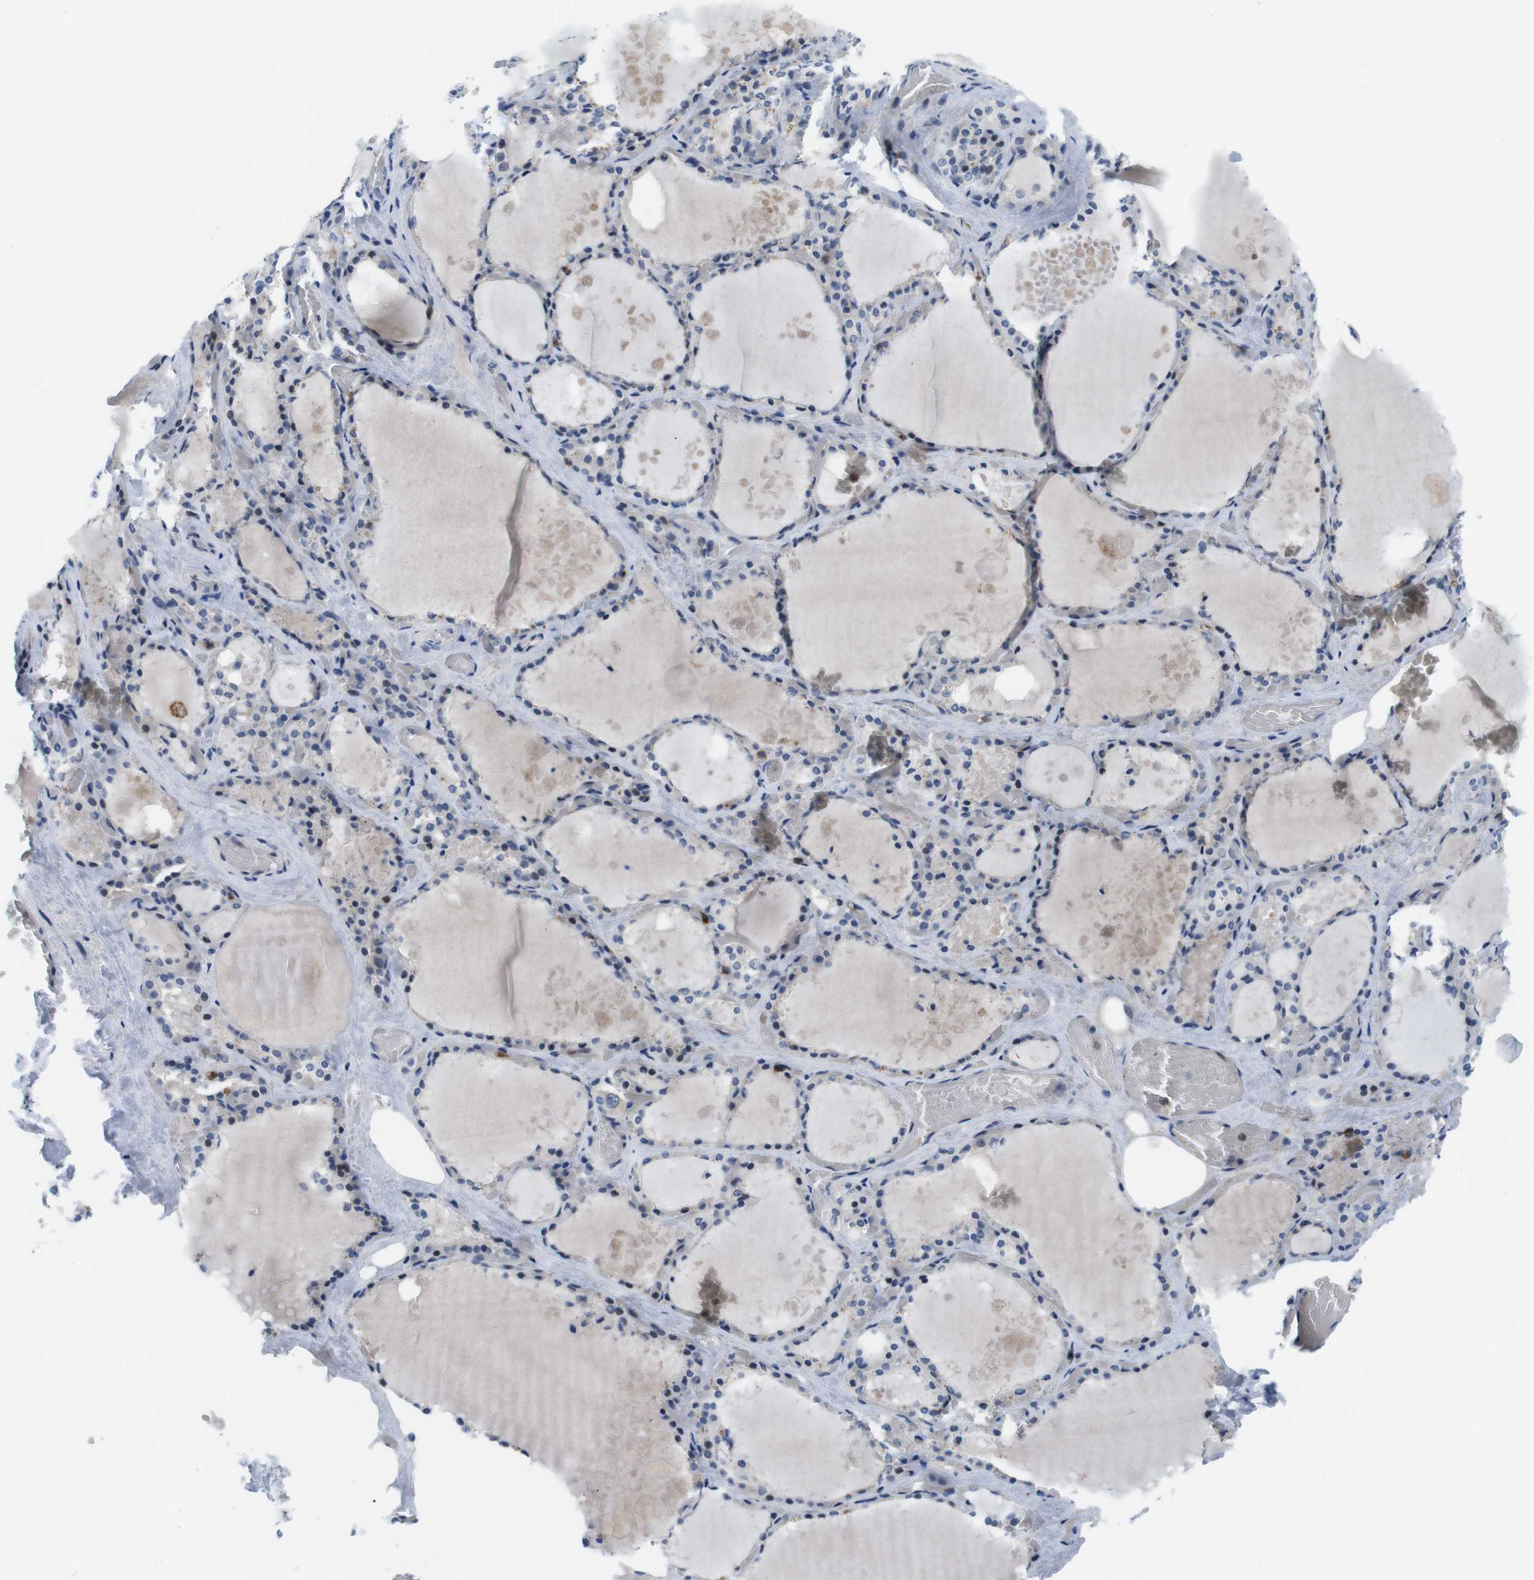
{"staining": {"intensity": "weak", "quantity": "<25%", "location": "cytoplasmic/membranous"}, "tissue": "thyroid gland", "cell_type": "Glandular cells", "image_type": "normal", "snomed": [{"axis": "morphology", "description": "Normal tissue, NOS"}, {"axis": "topography", "description": "Thyroid gland"}], "caption": "Histopathology image shows no protein staining in glandular cells of benign thyroid gland. (IHC, brightfield microscopy, high magnification).", "gene": "CD300C", "patient": {"sex": "male", "age": 61}}